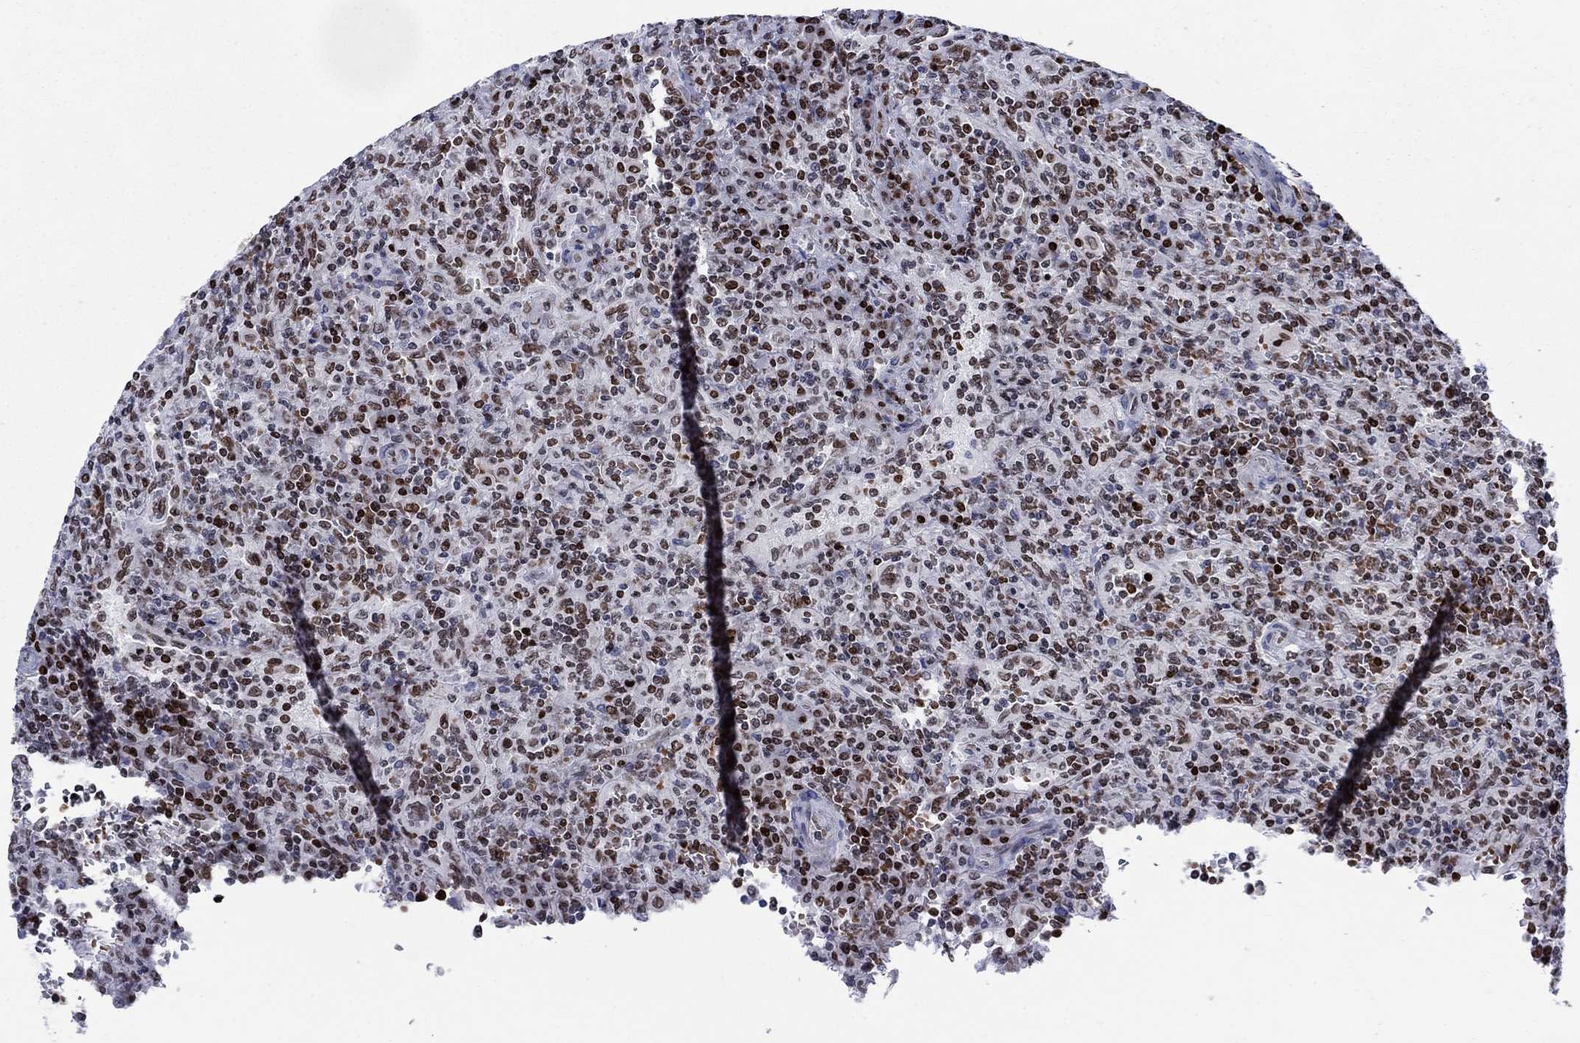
{"staining": {"intensity": "strong", "quantity": "25%-75%", "location": "nuclear"}, "tissue": "lymphoma", "cell_type": "Tumor cells", "image_type": "cancer", "snomed": [{"axis": "morphology", "description": "Malignant lymphoma, non-Hodgkin's type, Low grade"}, {"axis": "topography", "description": "Spleen"}], "caption": "Protein expression analysis of human lymphoma reveals strong nuclear positivity in about 25%-75% of tumor cells.", "gene": "HMGA1", "patient": {"sex": "male", "age": 62}}